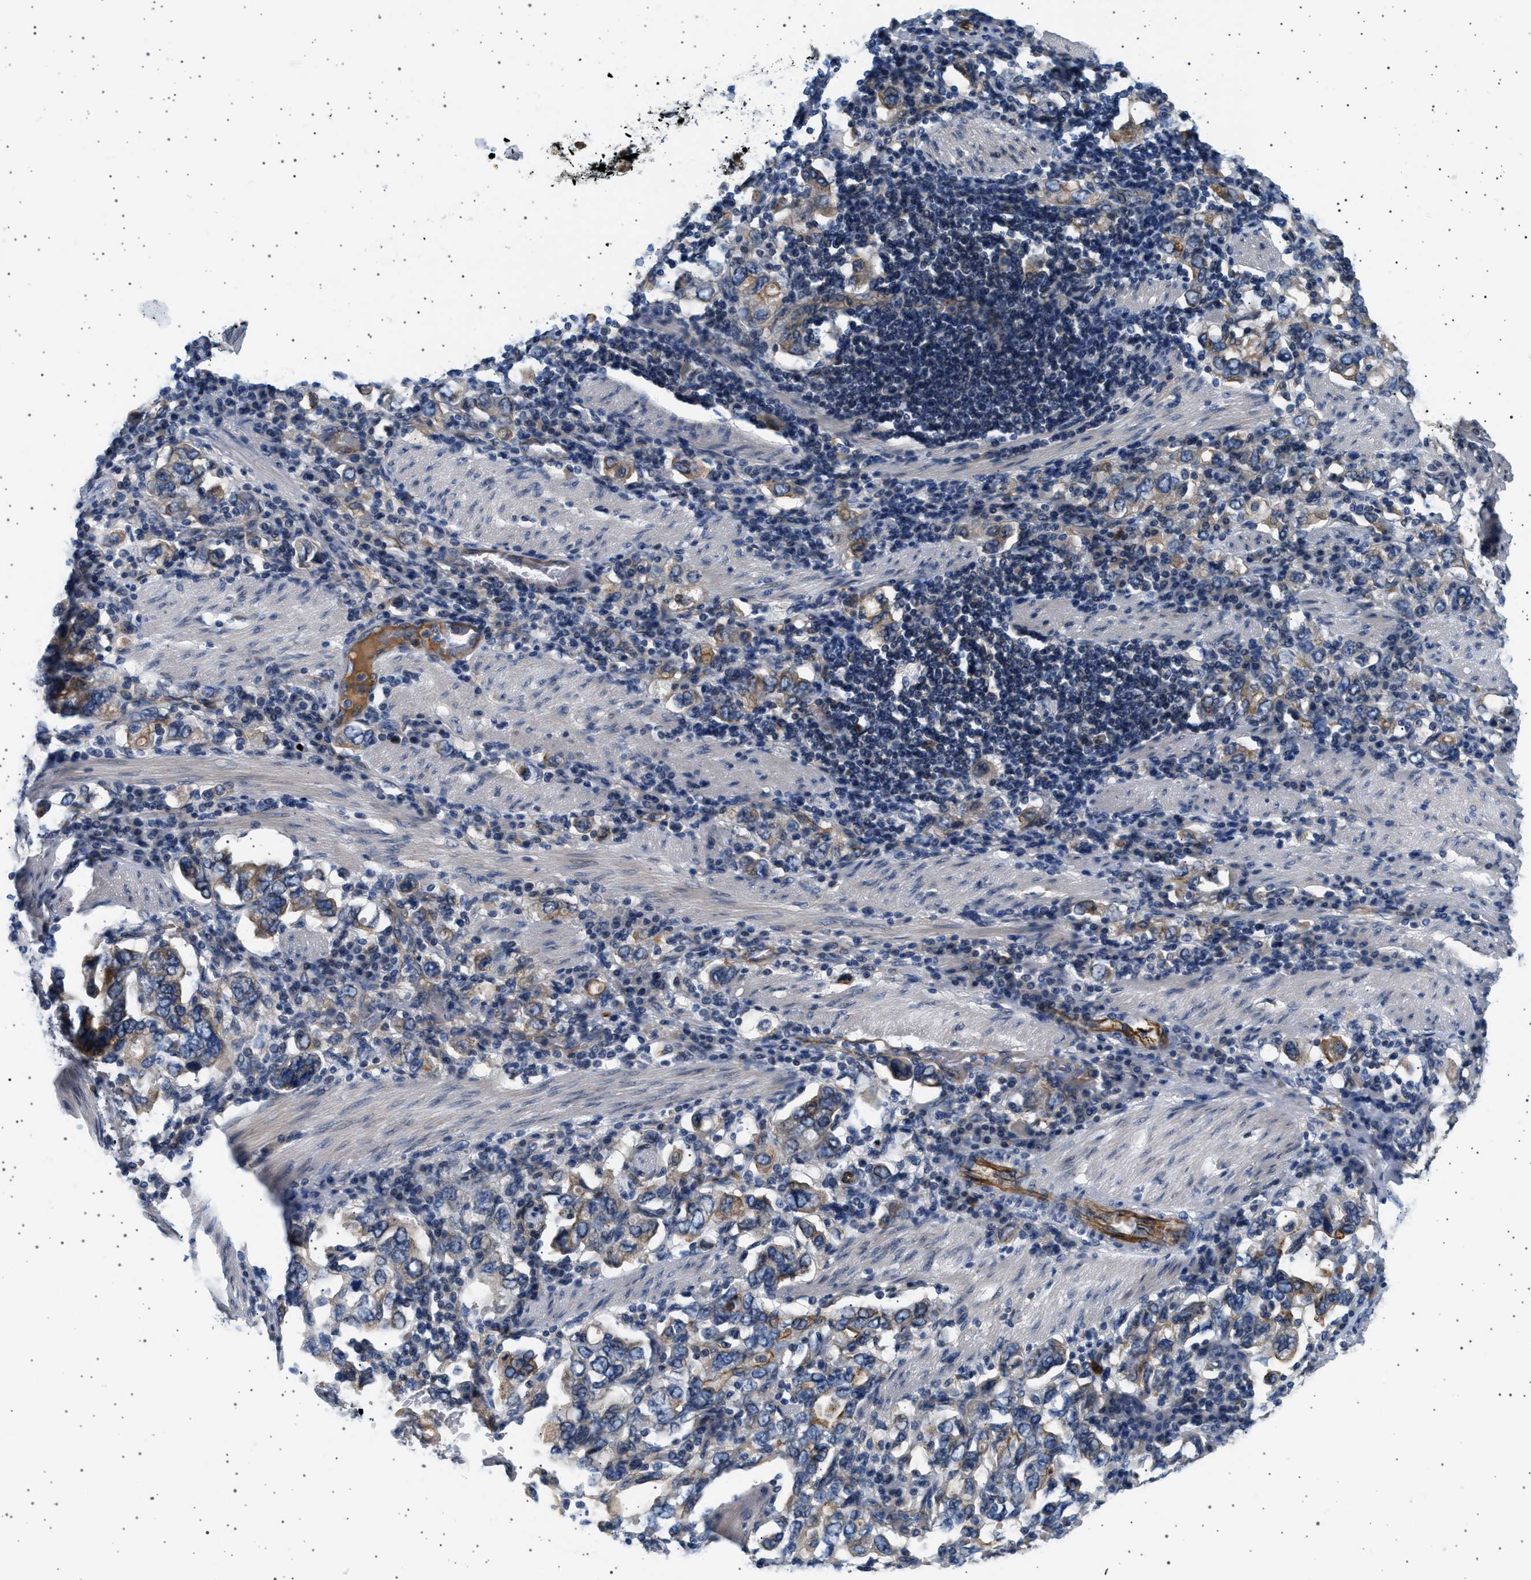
{"staining": {"intensity": "moderate", "quantity": "<25%", "location": "cytoplasmic/membranous"}, "tissue": "stomach cancer", "cell_type": "Tumor cells", "image_type": "cancer", "snomed": [{"axis": "morphology", "description": "Adenocarcinoma, NOS"}, {"axis": "topography", "description": "Stomach, upper"}], "caption": "There is low levels of moderate cytoplasmic/membranous expression in tumor cells of stomach cancer, as demonstrated by immunohistochemical staining (brown color).", "gene": "PLPP6", "patient": {"sex": "male", "age": 62}}